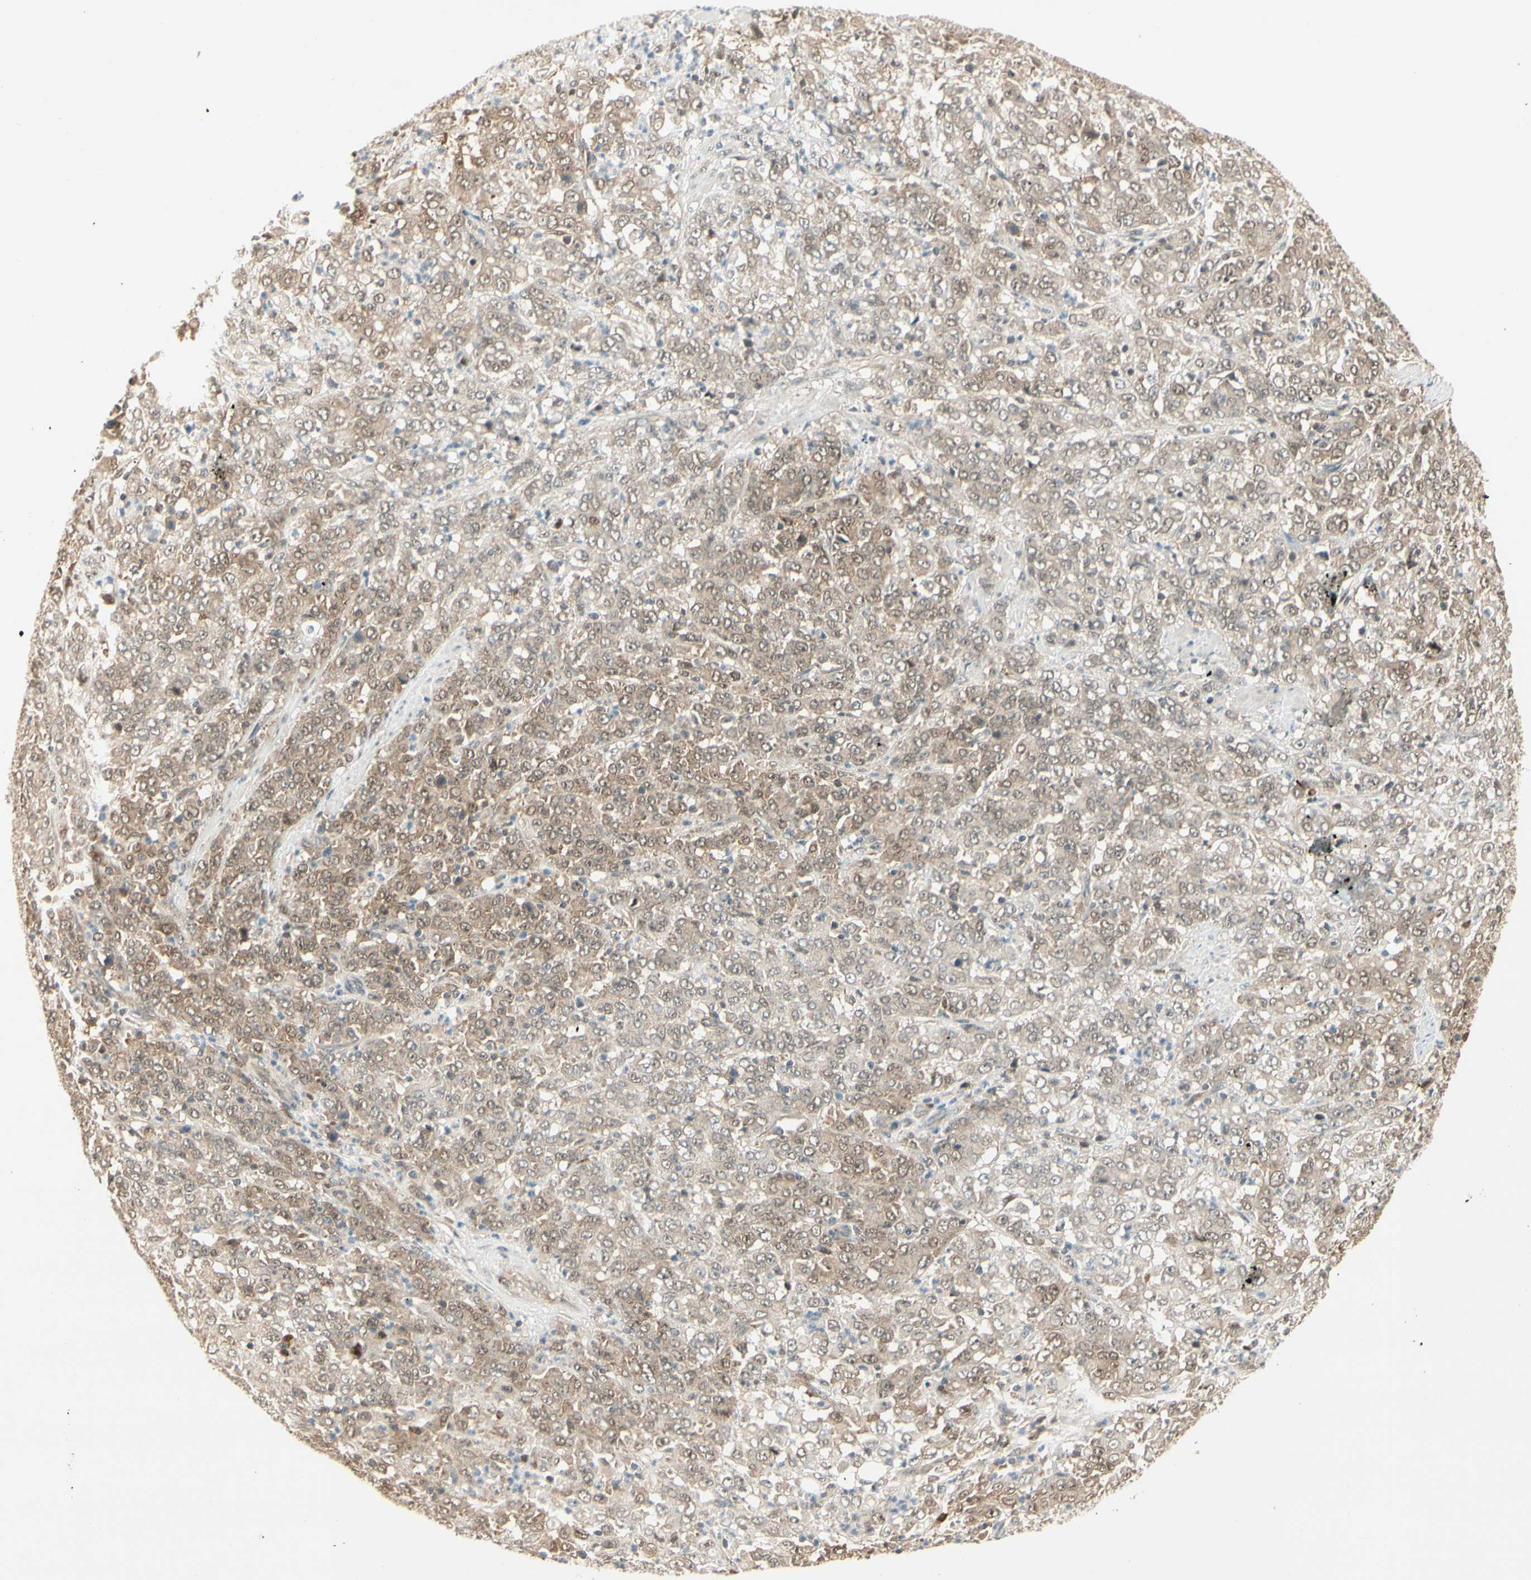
{"staining": {"intensity": "weak", "quantity": "25%-75%", "location": "cytoplasmic/membranous"}, "tissue": "stomach cancer", "cell_type": "Tumor cells", "image_type": "cancer", "snomed": [{"axis": "morphology", "description": "Adenocarcinoma, NOS"}, {"axis": "topography", "description": "Stomach, lower"}], "caption": "Immunohistochemical staining of stomach adenocarcinoma displays low levels of weak cytoplasmic/membranous protein expression in approximately 25%-75% of tumor cells.", "gene": "IPO5", "patient": {"sex": "female", "age": 71}}